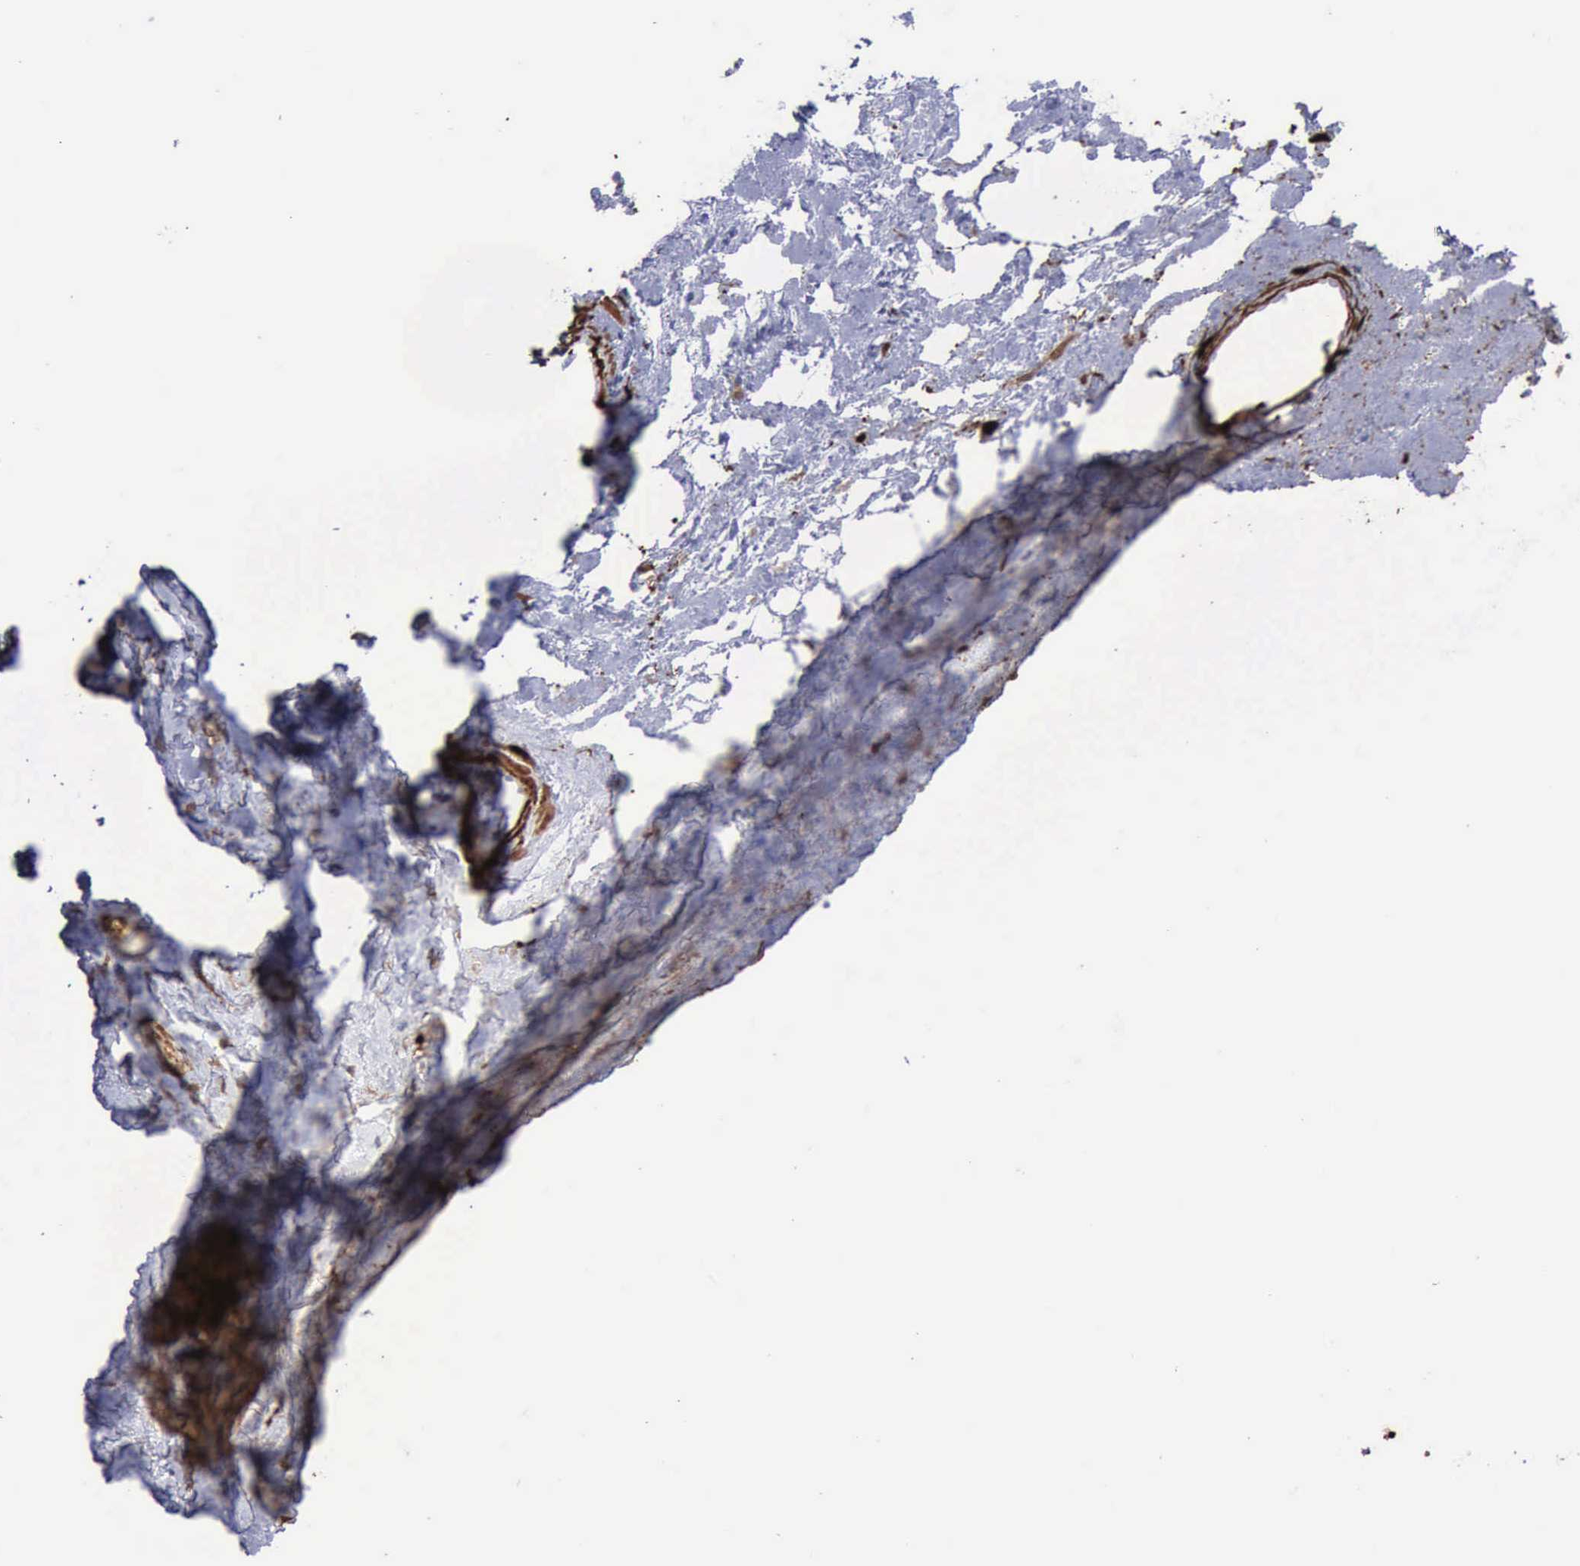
{"staining": {"intensity": "negative", "quantity": "none", "location": "none"}, "tissue": "nasopharynx", "cell_type": "Respiratory epithelial cells", "image_type": "normal", "snomed": [{"axis": "morphology", "description": "Normal tissue, NOS"}, {"axis": "morphology", "description": "Squamous cell carcinoma, NOS"}, {"axis": "topography", "description": "Cartilage tissue"}, {"axis": "topography", "description": "Nasopharynx"}], "caption": "An IHC photomicrograph of benign nasopharynx is shown. There is no staining in respiratory epithelial cells of nasopharynx. (DAB (3,3'-diaminobenzidine) immunohistochemistry (IHC), high magnification).", "gene": "FHL1", "patient": {"sex": "male", "age": 63}}